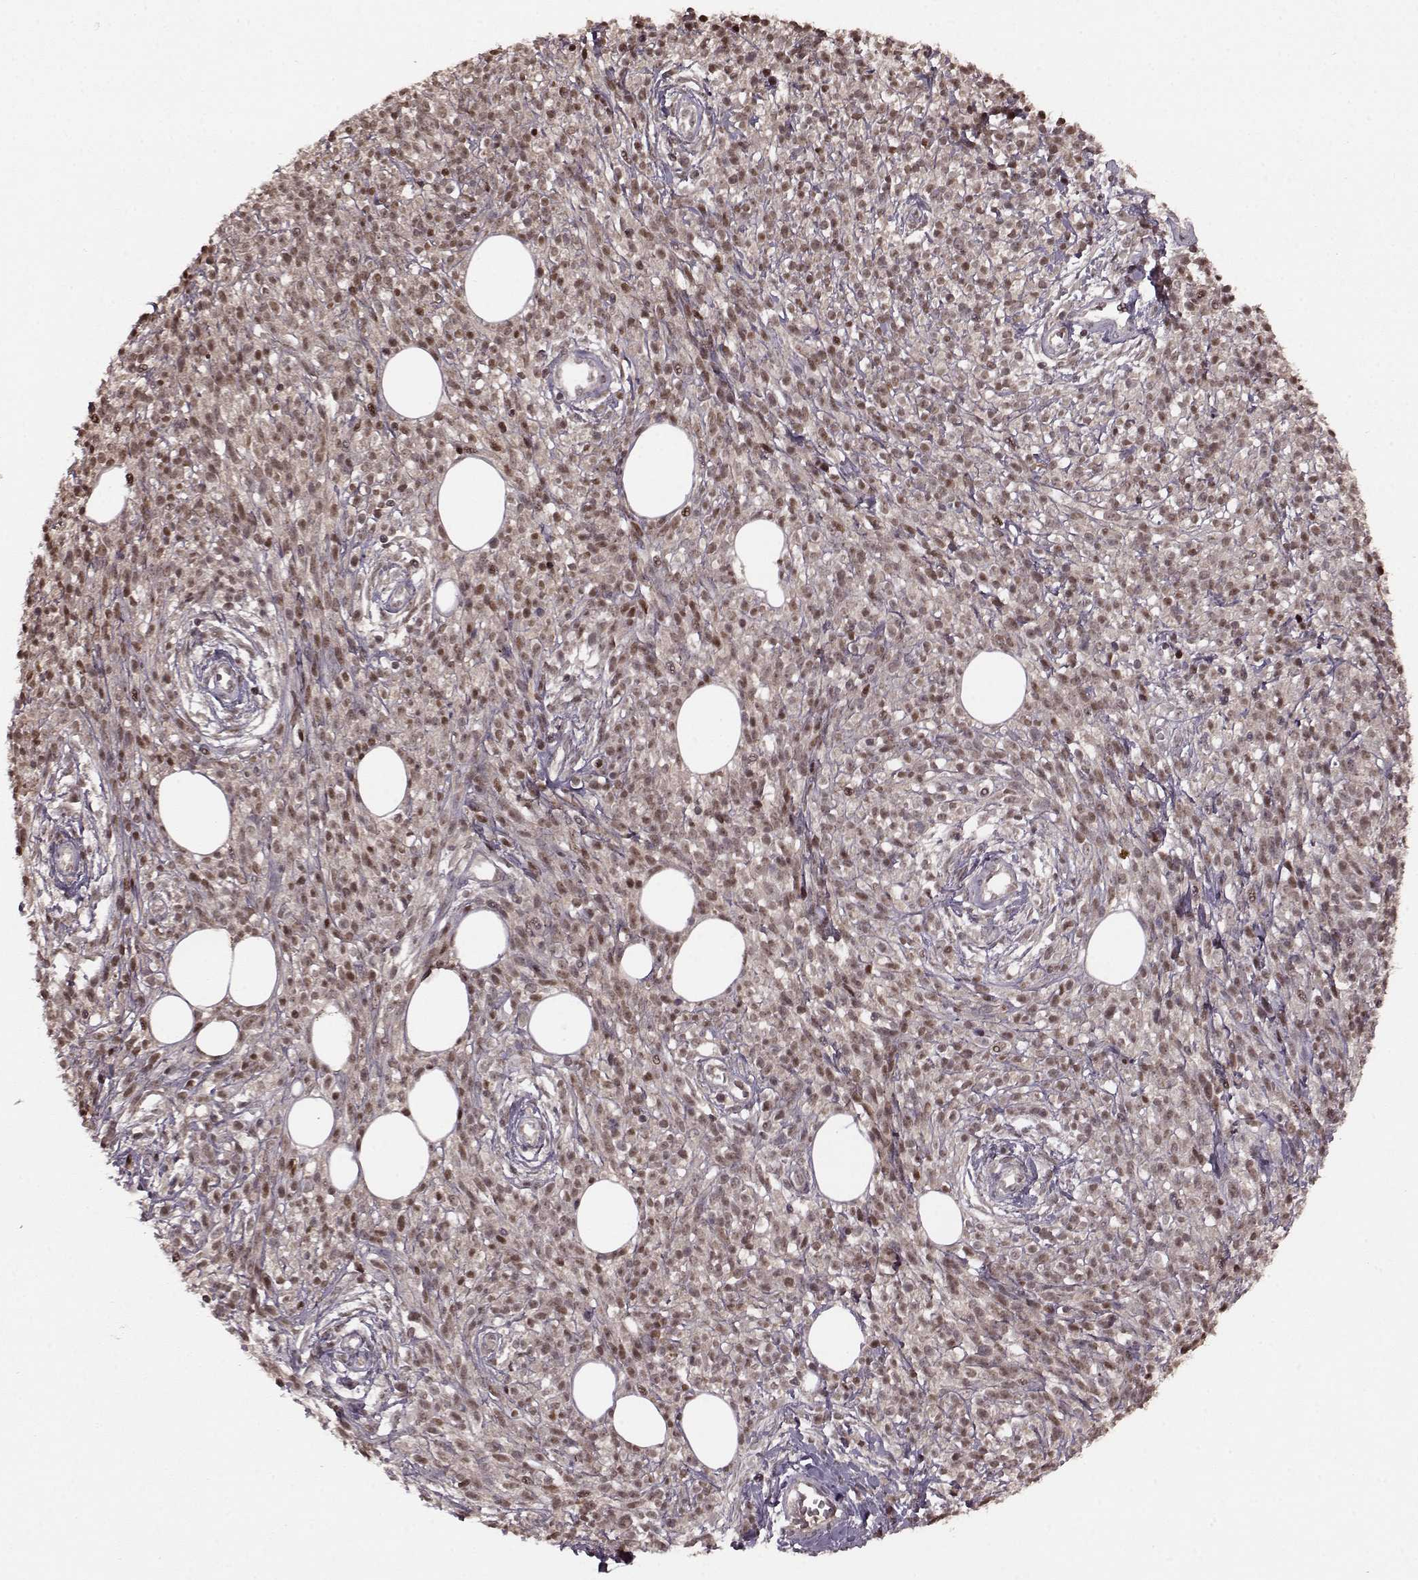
{"staining": {"intensity": "weak", "quantity": "25%-75%", "location": "nuclear"}, "tissue": "melanoma", "cell_type": "Tumor cells", "image_type": "cancer", "snomed": [{"axis": "morphology", "description": "Malignant melanoma, NOS"}, {"axis": "topography", "description": "Skin"}, {"axis": "topography", "description": "Skin of trunk"}], "caption": "Malignant melanoma was stained to show a protein in brown. There is low levels of weak nuclear expression in about 25%-75% of tumor cells. The staining was performed using DAB (3,3'-diaminobenzidine), with brown indicating positive protein expression. Nuclei are stained blue with hematoxylin.", "gene": "GSS", "patient": {"sex": "male", "age": 74}}